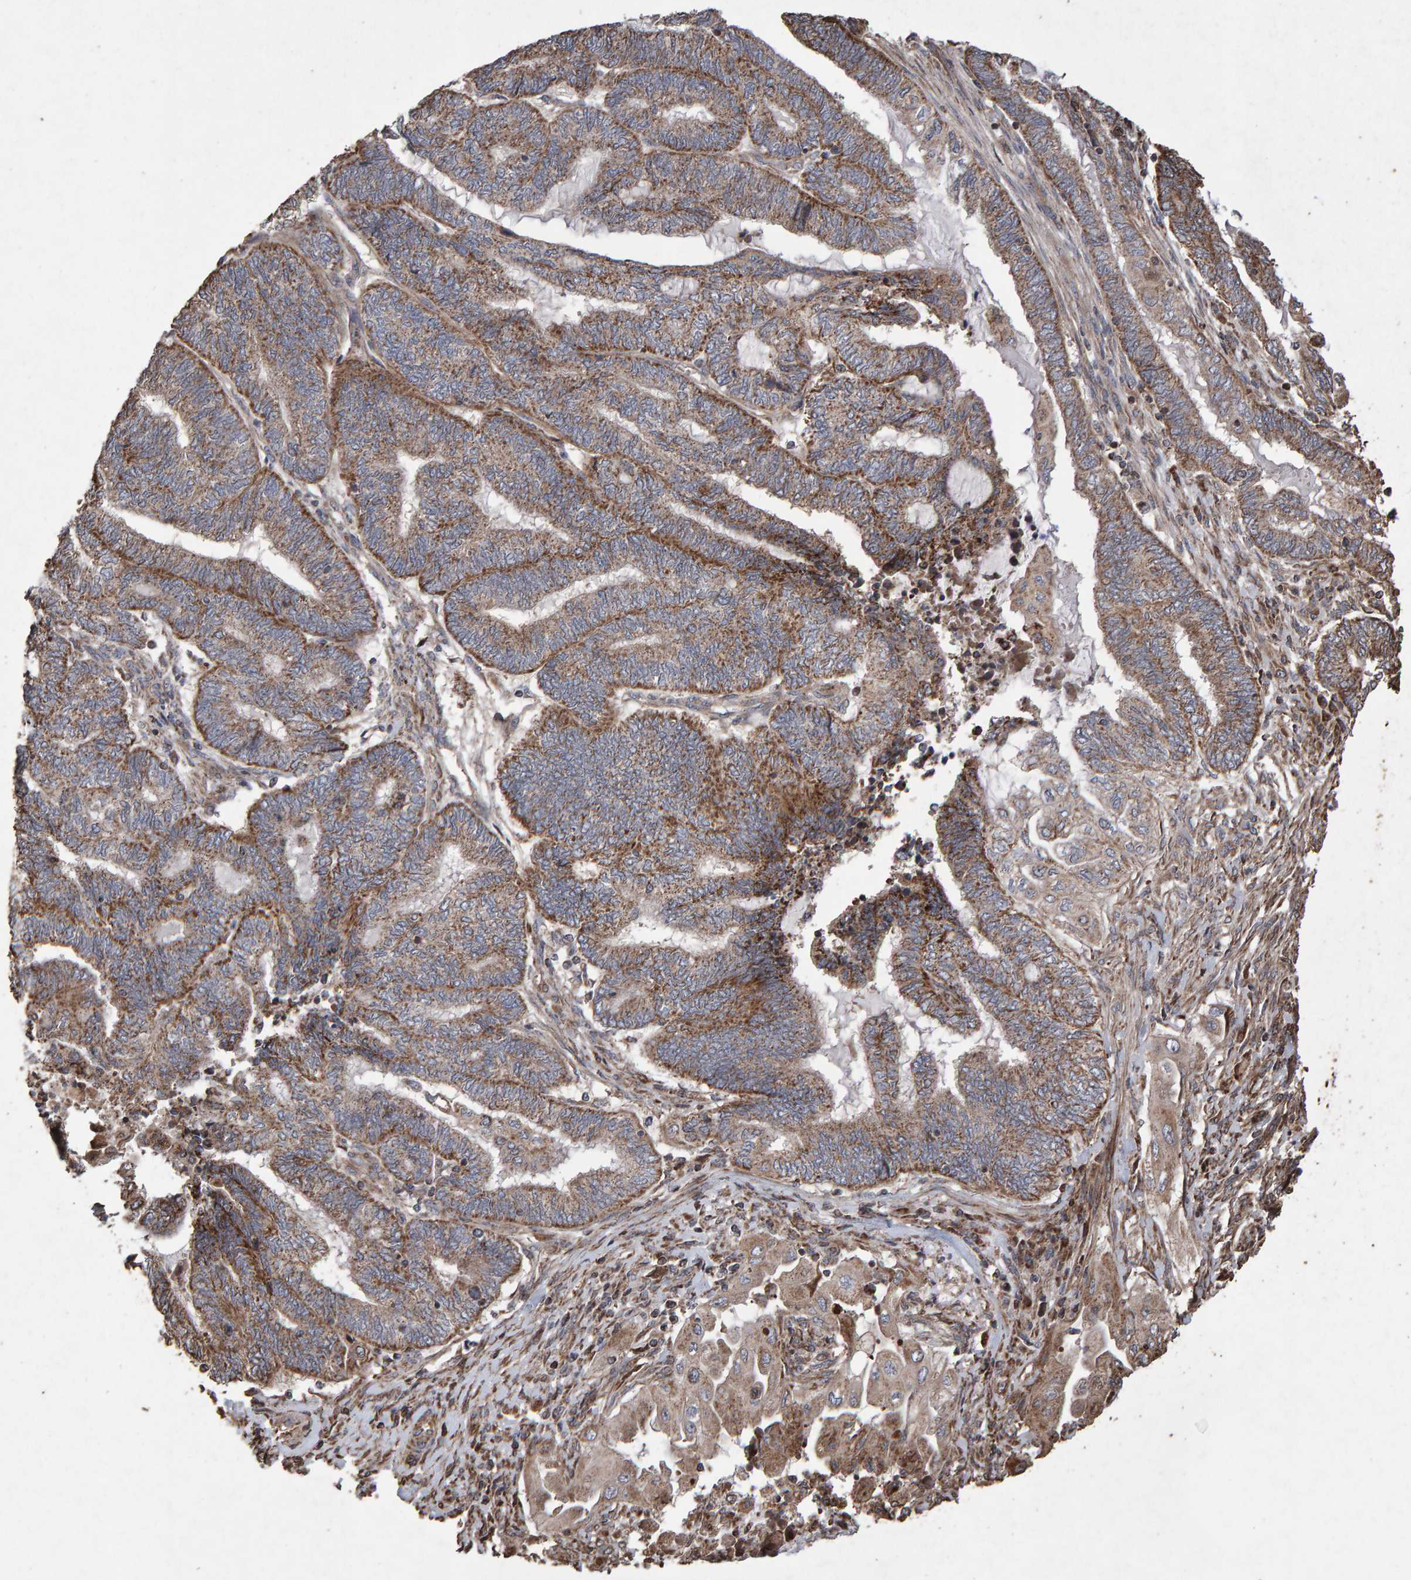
{"staining": {"intensity": "moderate", "quantity": ">75%", "location": "cytoplasmic/membranous"}, "tissue": "endometrial cancer", "cell_type": "Tumor cells", "image_type": "cancer", "snomed": [{"axis": "morphology", "description": "Adenocarcinoma, NOS"}, {"axis": "topography", "description": "Uterus"}, {"axis": "topography", "description": "Endometrium"}], "caption": "DAB immunohistochemical staining of endometrial adenocarcinoma reveals moderate cytoplasmic/membranous protein staining in about >75% of tumor cells.", "gene": "OSBP2", "patient": {"sex": "female", "age": 70}}